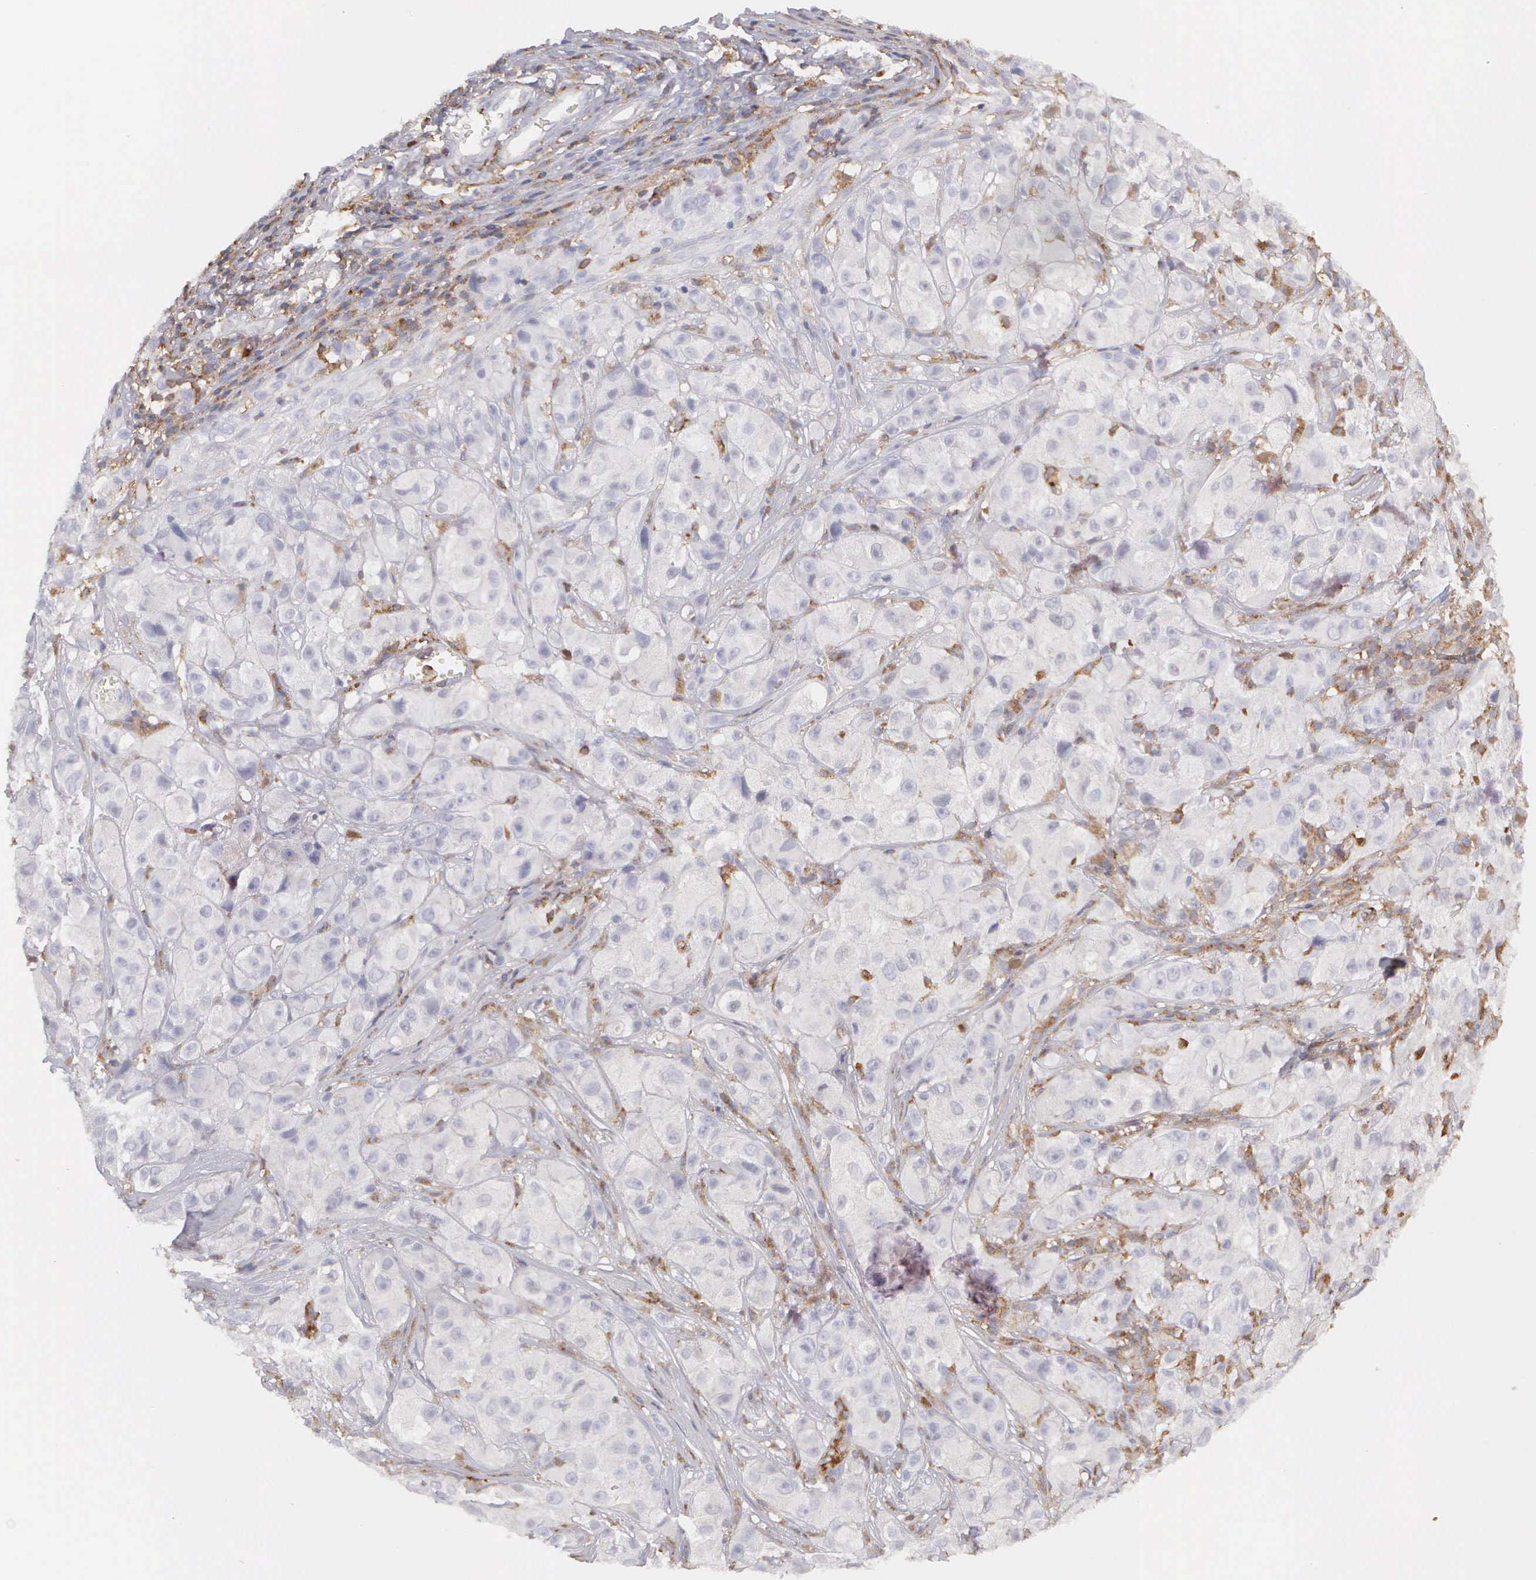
{"staining": {"intensity": "negative", "quantity": "none", "location": "none"}, "tissue": "melanoma", "cell_type": "Tumor cells", "image_type": "cancer", "snomed": [{"axis": "morphology", "description": "Malignant melanoma, NOS"}, {"axis": "topography", "description": "Skin"}], "caption": "IHC image of human malignant melanoma stained for a protein (brown), which reveals no staining in tumor cells.", "gene": "ARHGAP4", "patient": {"sex": "male", "age": 56}}